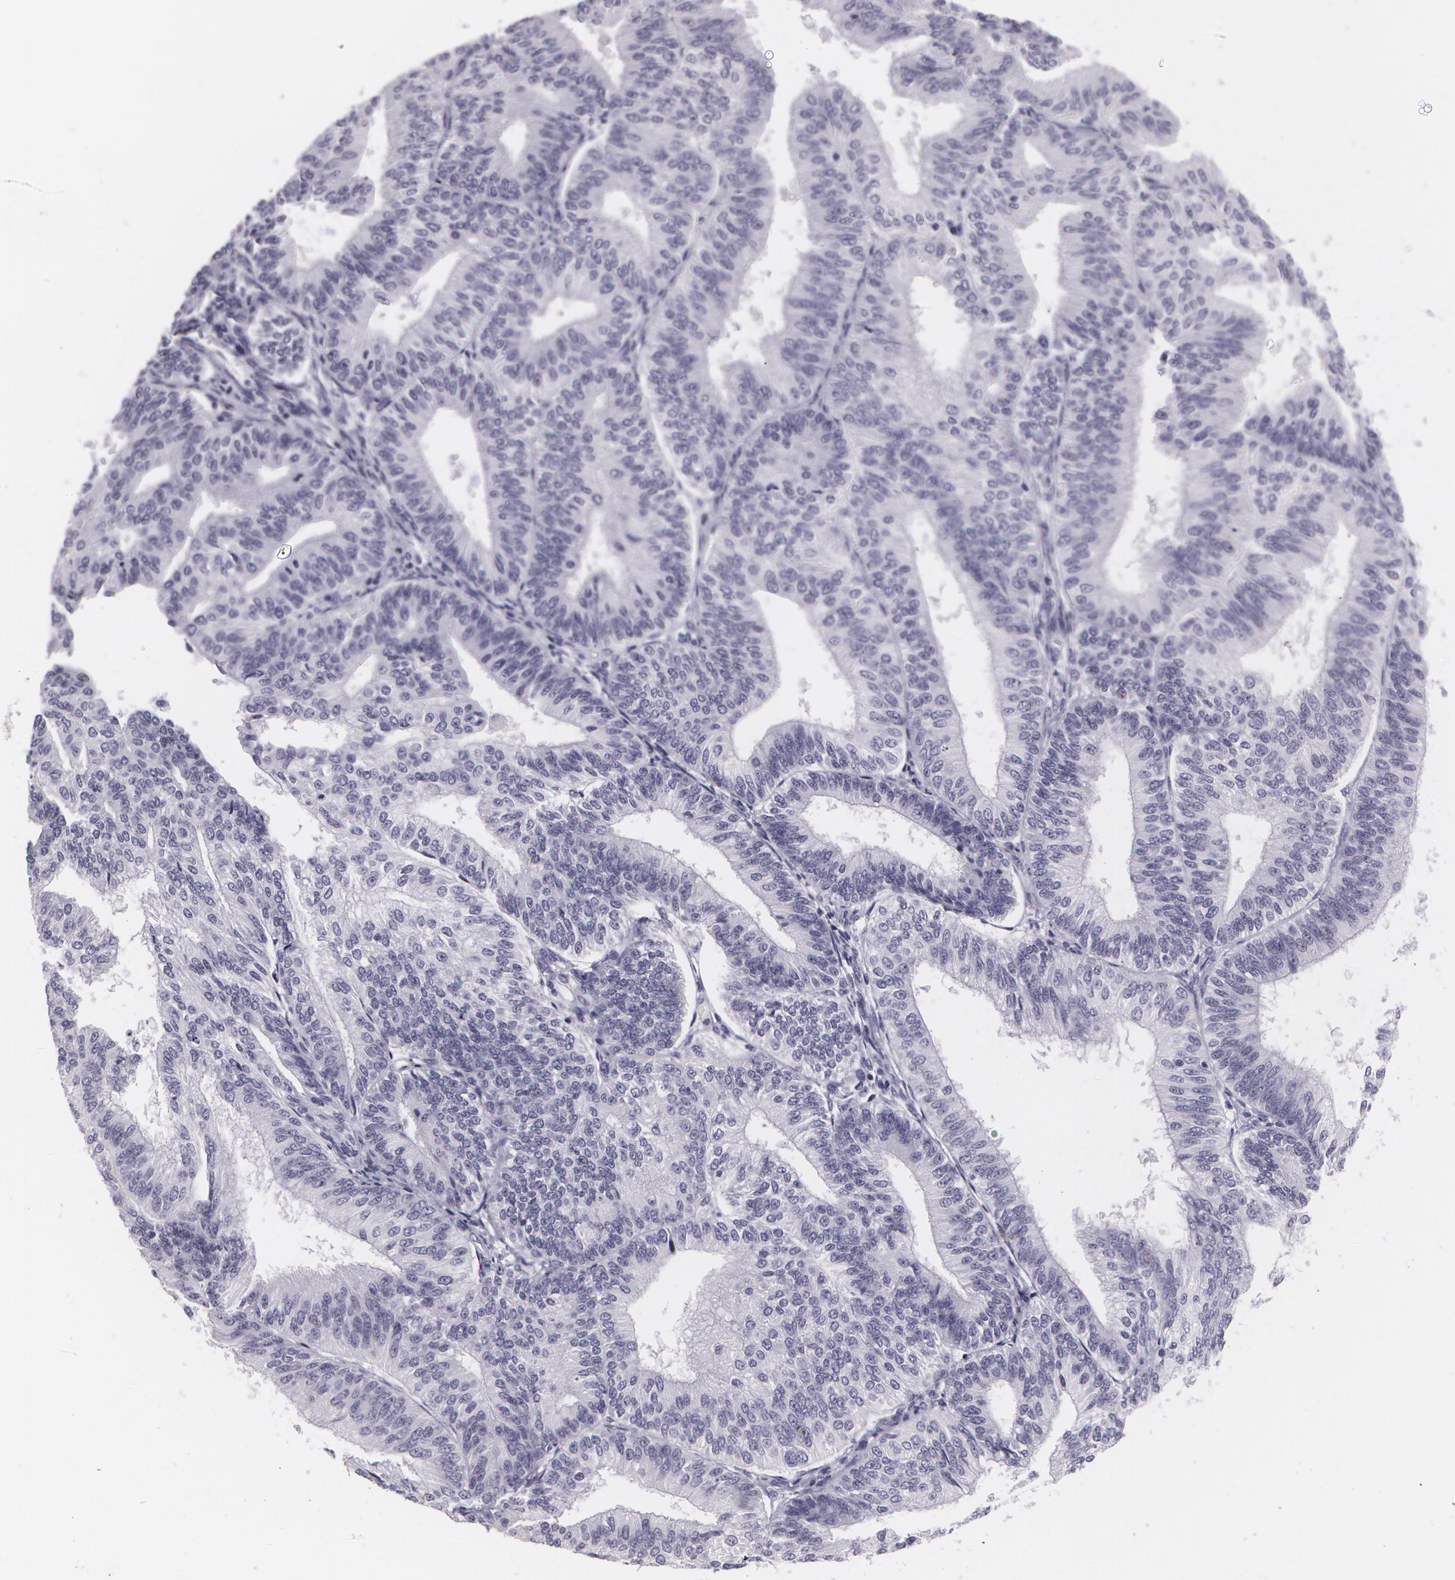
{"staining": {"intensity": "negative", "quantity": "none", "location": "none"}, "tissue": "endometrial cancer", "cell_type": "Tumor cells", "image_type": "cancer", "snomed": [{"axis": "morphology", "description": "Adenocarcinoma, NOS"}, {"axis": "topography", "description": "Endometrium"}], "caption": "Tumor cells show no significant staining in adenocarcinoma (endometrial).", "gene": "MAP2", "patient": {"sex": "female", "age": 55}}